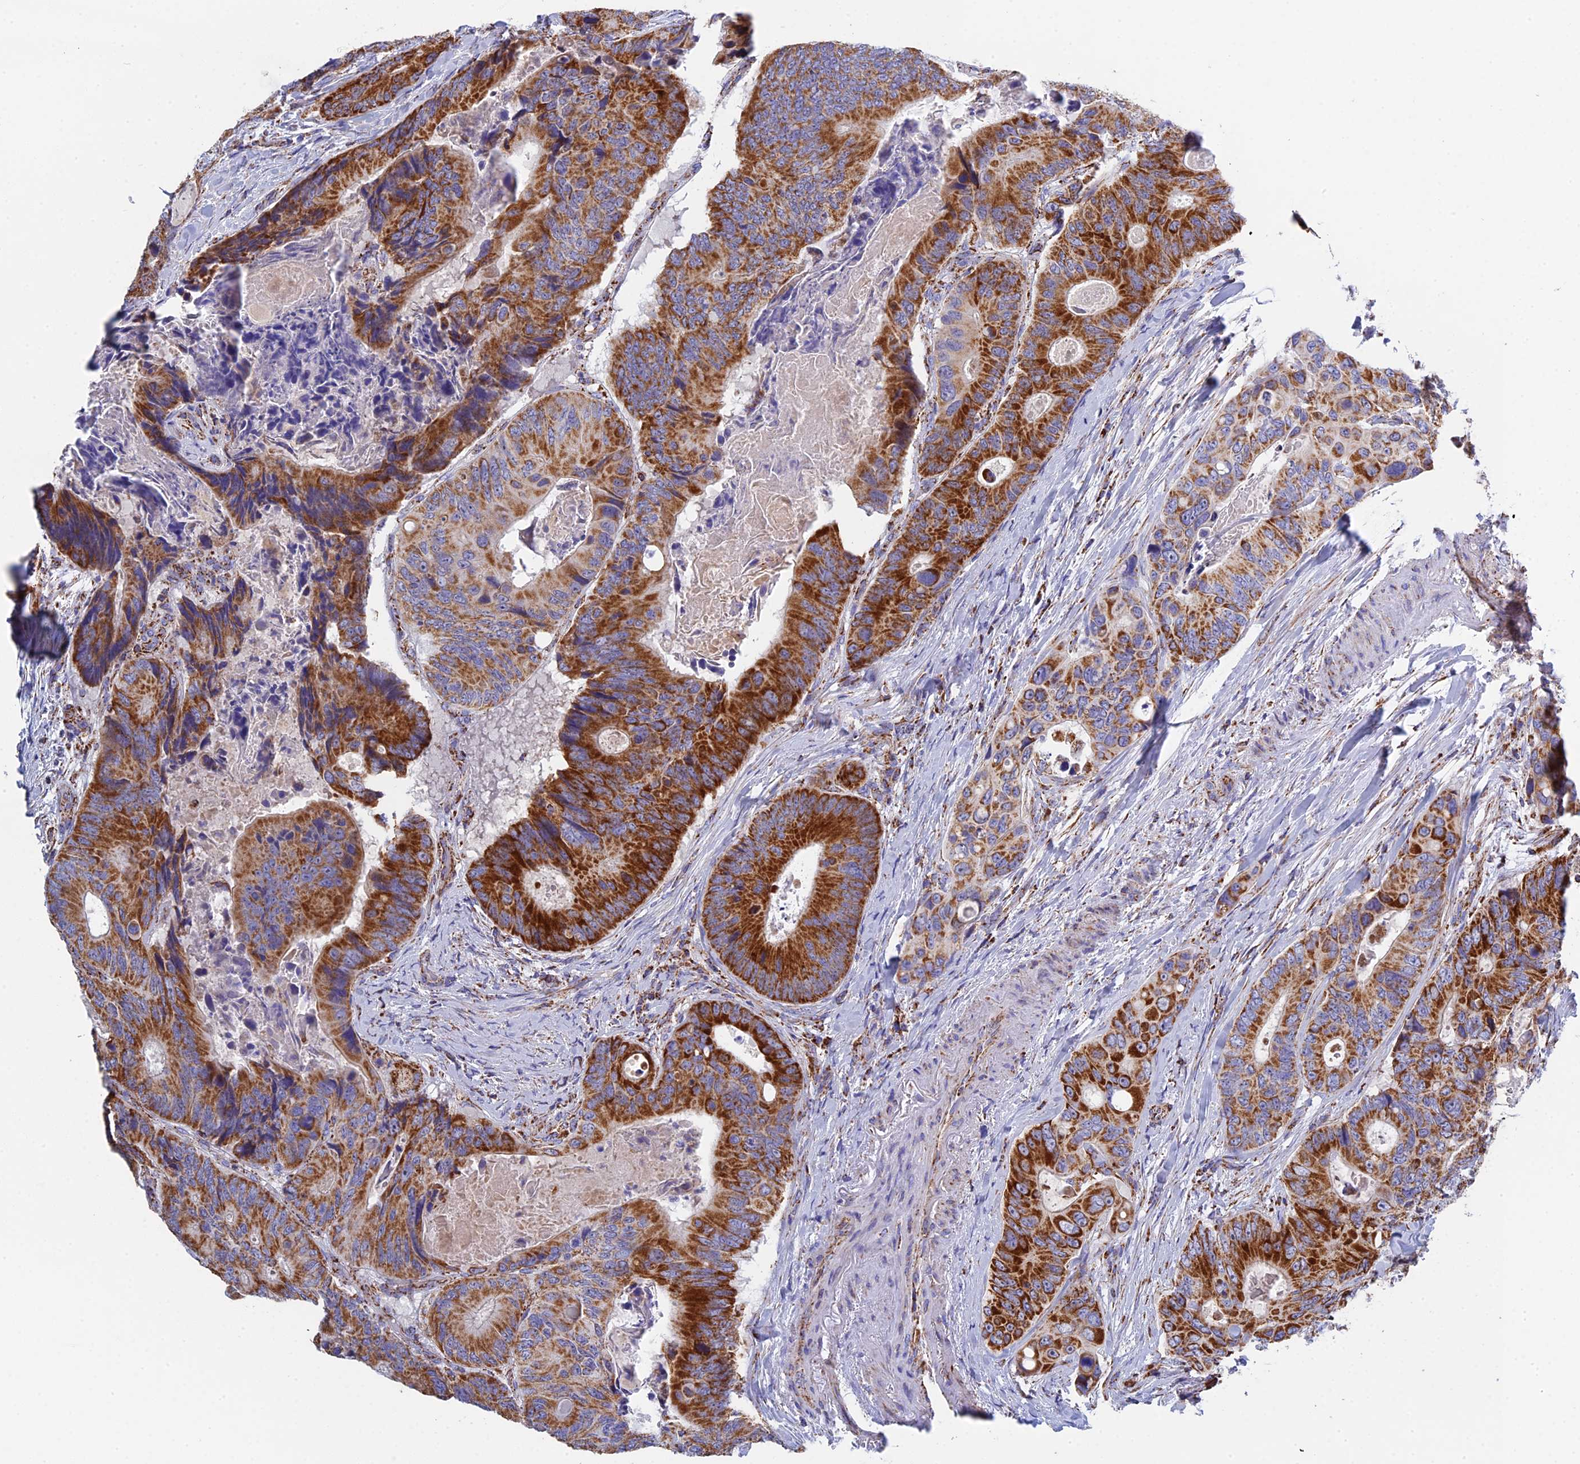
{"staining": {"intensity": "strong", "quantity": ">75%", "location": "cytoplasmic/membranous"}, "tissue": "colorectal cancer", "cell_type": "Tumor cells", "image_type": "cancer", "snomed": [{"axis": "morphology", "description": "Adenocarcinoma, NOS"}, {"axis": "topography", "description": "Colon"}], "caption": "This is a photomicrograph of IHC staining of colorectal cancer (adenocarcinoma), which shows strong staining in the cytoplasmic/membranous of tumor cells.", "gene": "NDUFA5", "patient": {"sex": "male", "age": 84}}